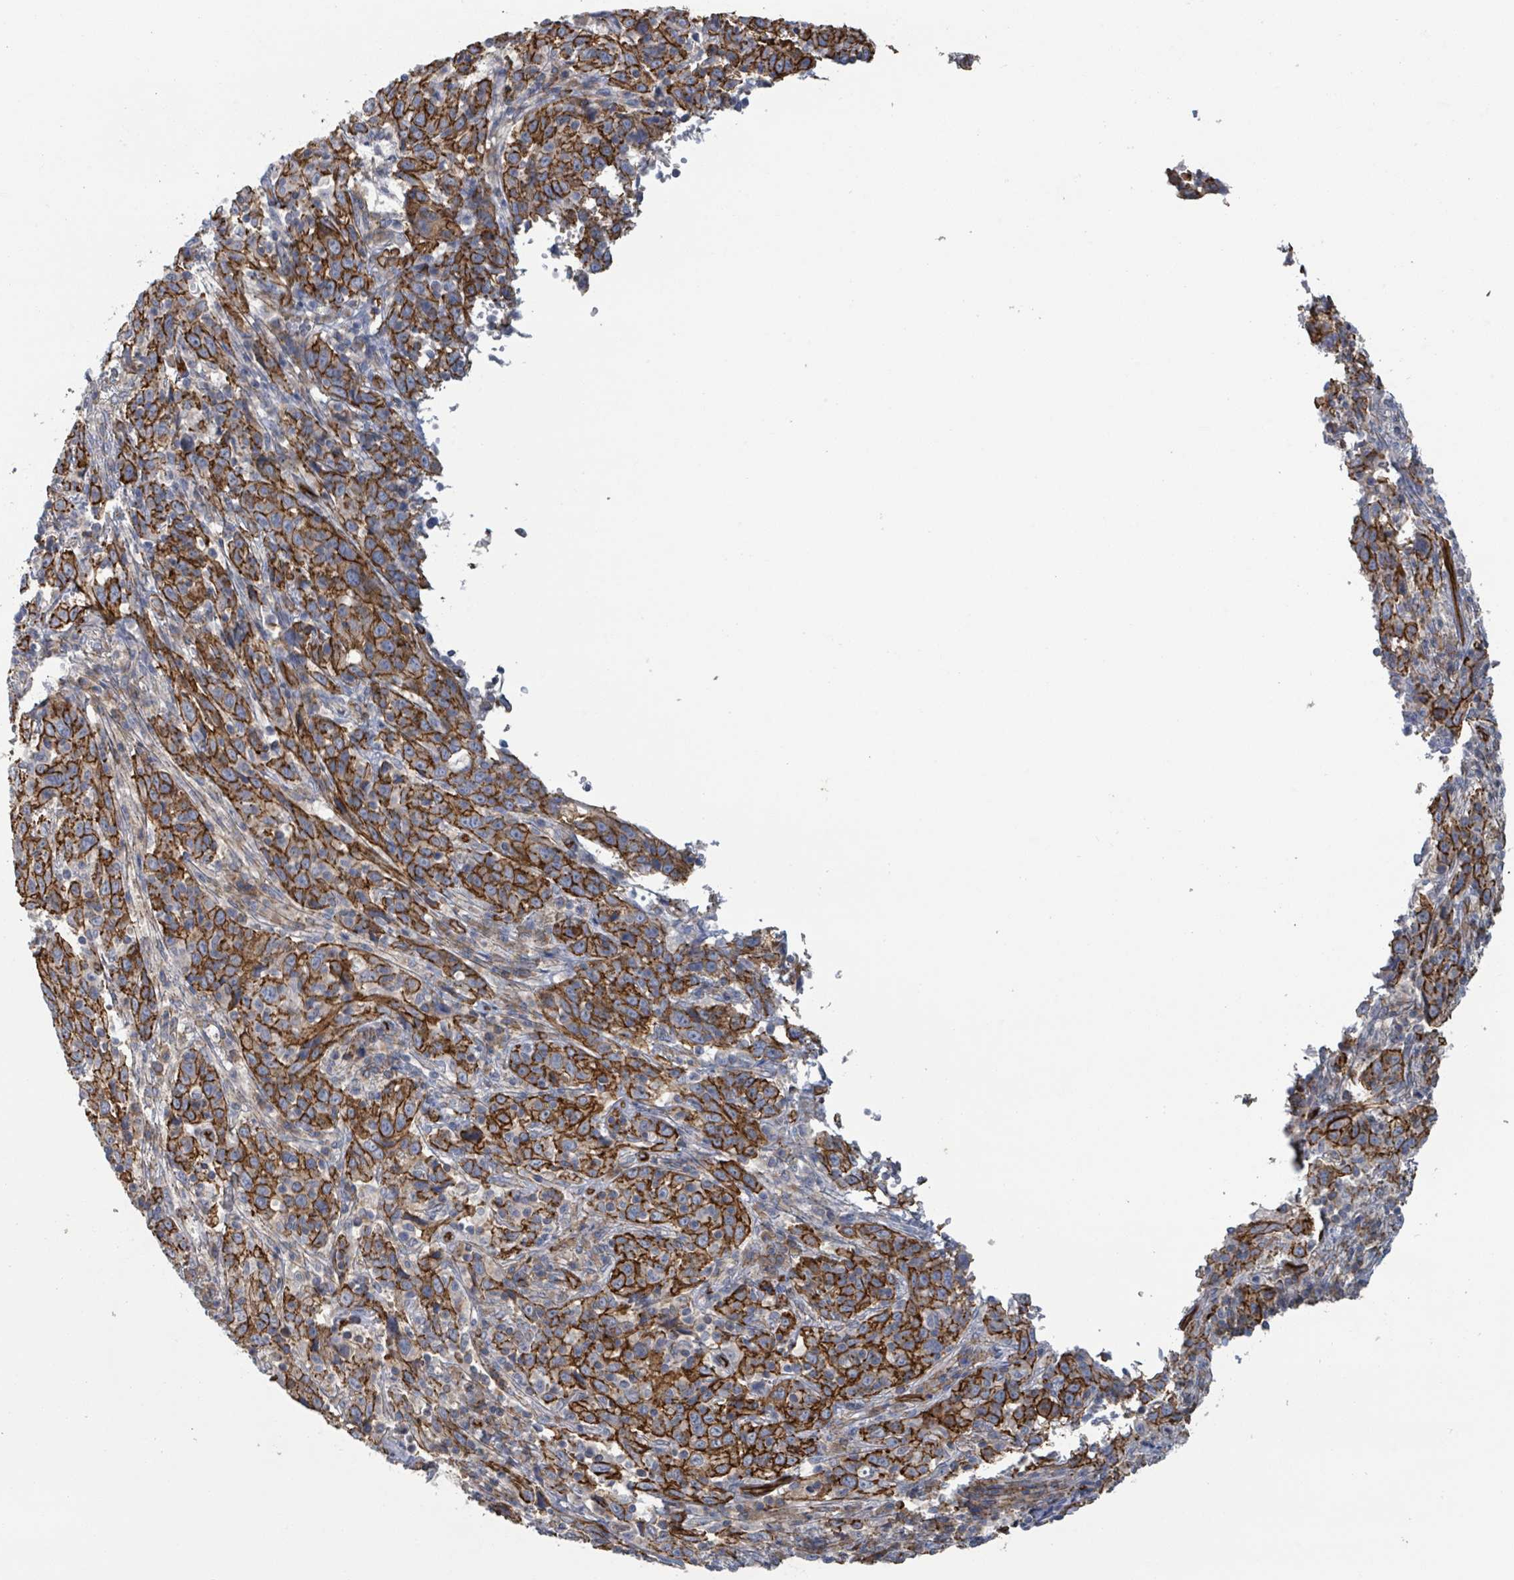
{"staining": {"intensity": "strong", "quantity": ">75%", "location": "cytoplasmic/membranous"}, "tissue": "cervical cancer", "cell_type": "Tumor cells", "image_type": "cancer", "snomed": [{"axis": "morphology", "description": "Squamous cell carcinoma, NOS"}, {"axis": "topography", "description": "Cervix"}], "caption": "This photomicrograph demonstrates immunohistochemistry staining of cervical cancer (squamous cell carcinoma), with high strong cytoplasmic/membranous positivity in about >75% of tumor cells.", "gene": "LDOC1", "patient": {"sex": "female", "age": 46}}